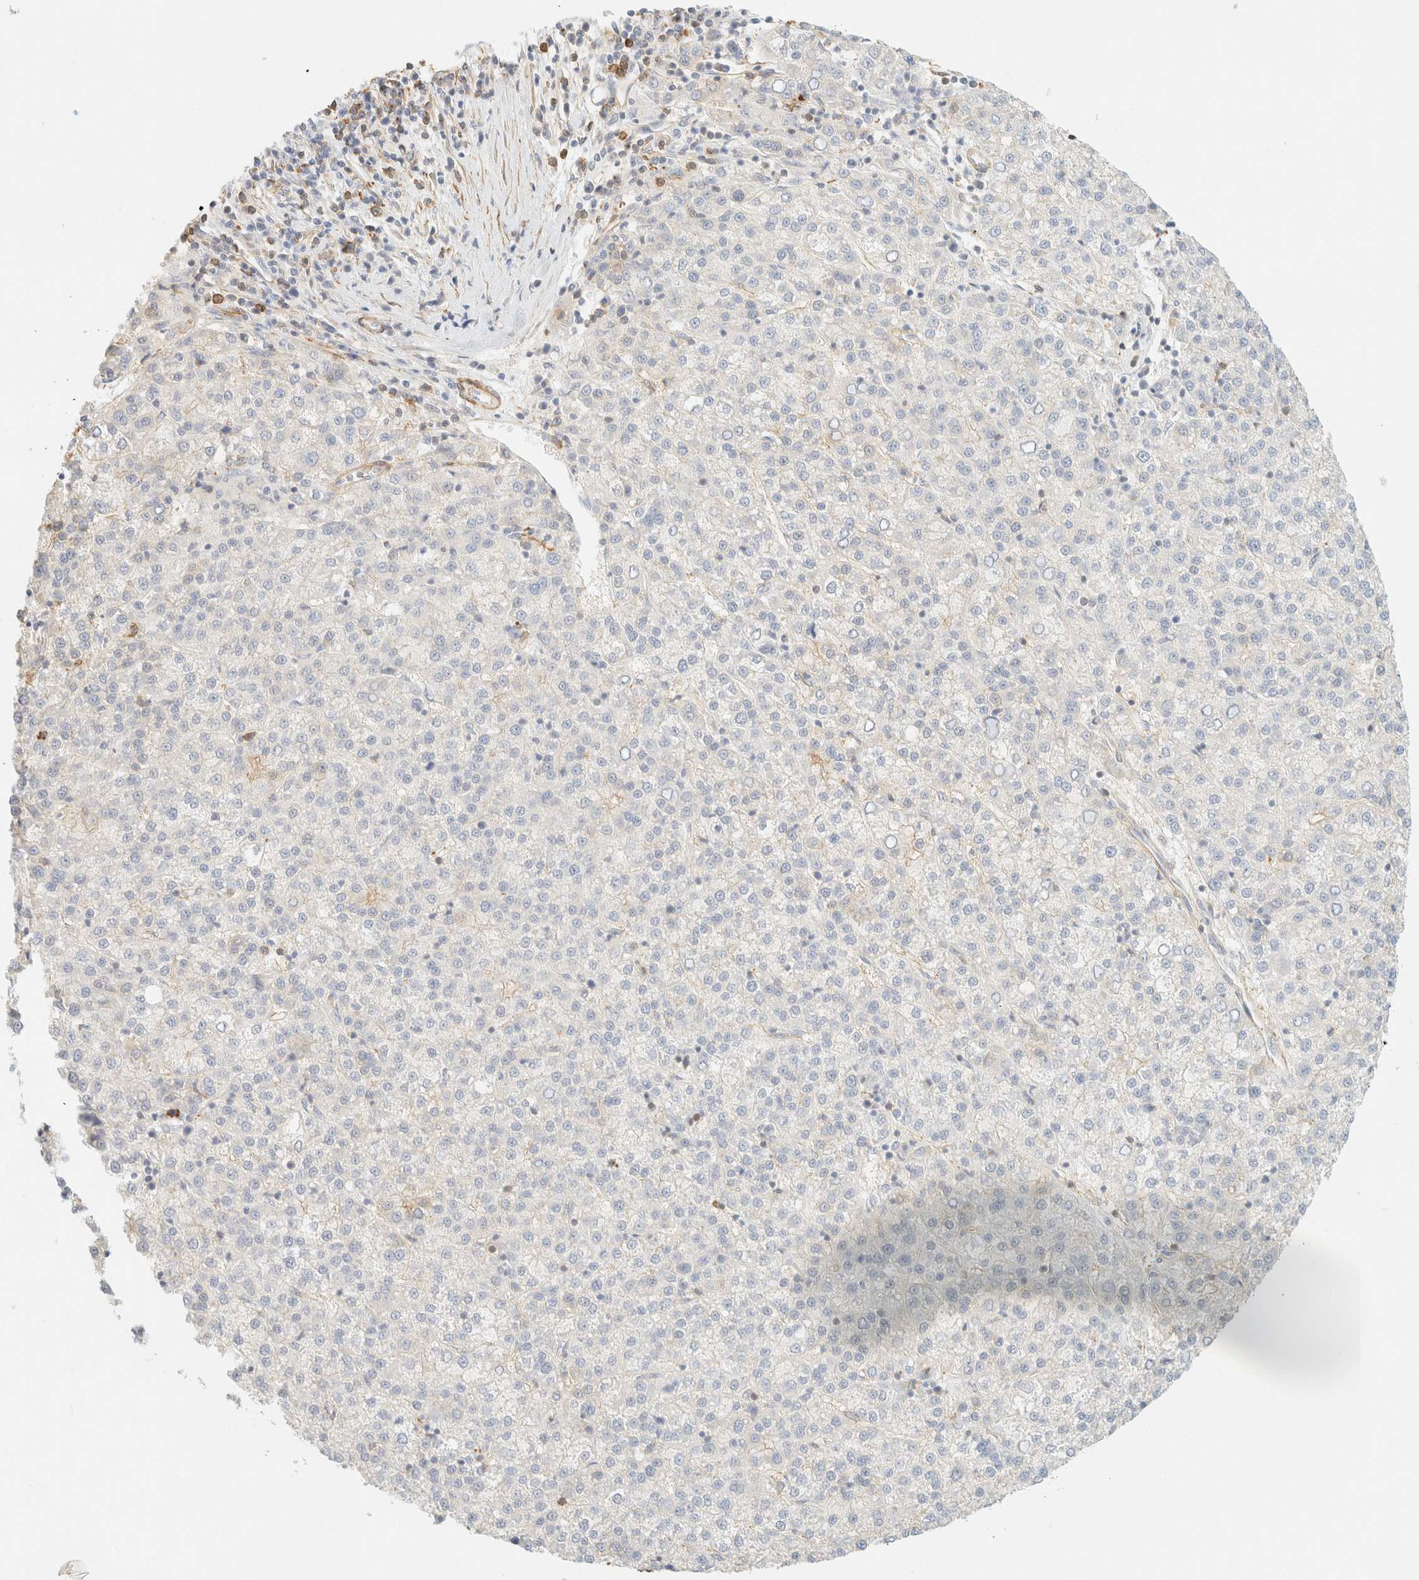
{"staining": {"intensity": "negative", "quantity": "none", "location": "none"}, "tissue": "liver cancer", "cell_type": "Tumor cells", "image_type": "cancer", "snomed": [{"axis": "morphology", "description": "Carcinoma, Hepatocellular, NOS"}, {"axis": "topography", "description": "Liver"}], "caption": "The immunohistochemistry histopathology image has no significant positivity in tumor cells of hepatocellular carcinoma (liver) tissue. (DAB immunohistochemistry, high magnification).", "gene": "OTOP2", "patient": {"sex": "female", "age": 58}}